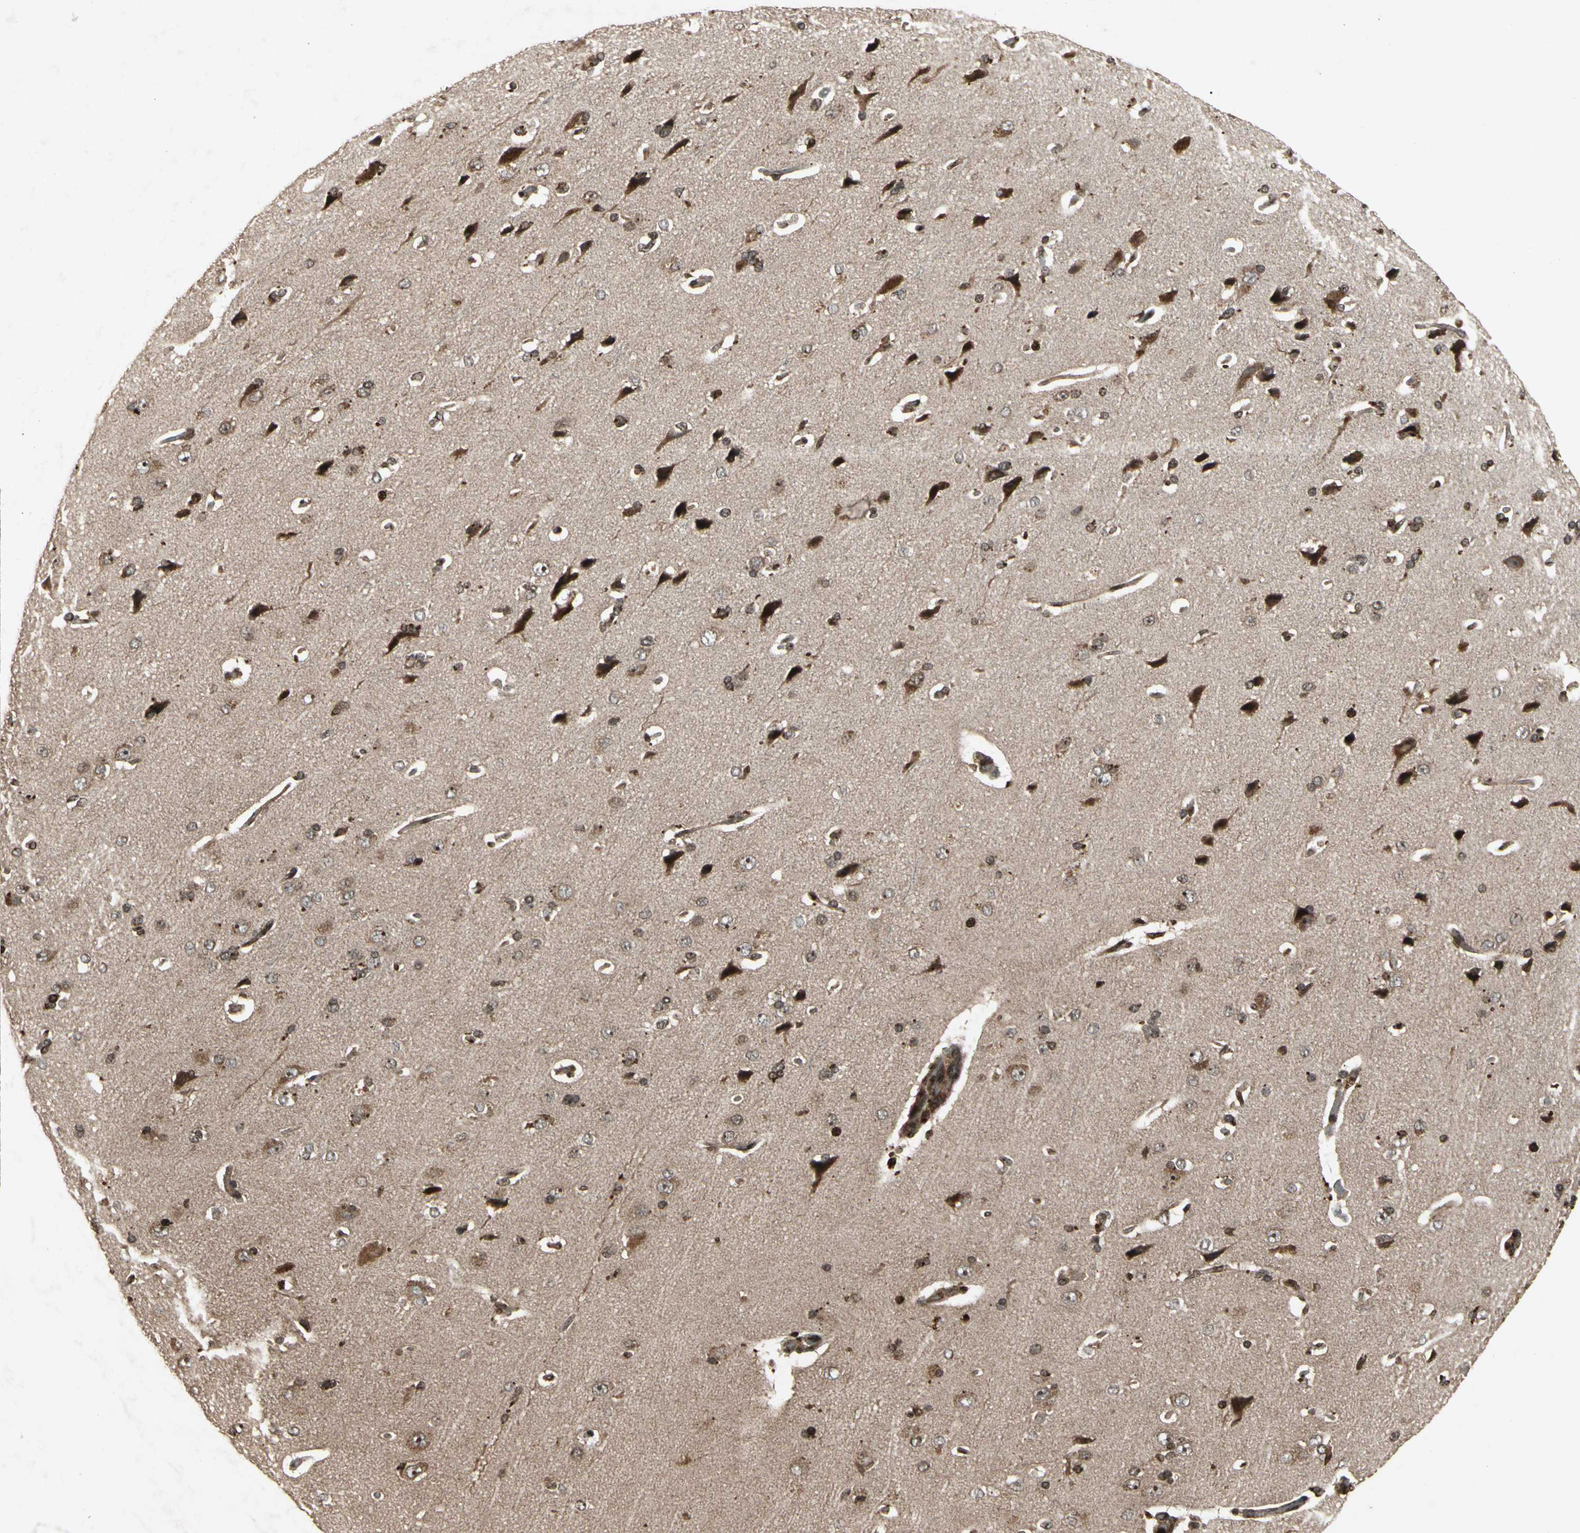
{"staining": {"intensity": "weak", "quantity": "25%-75%", "location": "cytoplasmic/membranous"}, "tissue": "cerebral cortex", "cell_type": "Endothelial cells", "image_type": "normal", "snomed": [{"axis": "morphology", "description": "Normal tissue, NOS"}, {"axis": "topography", "description": "Cerebral cortex"}], "caption": "High-power microscopy captured an immunohistochemistry (IHC) photomicrograph of normal cerebral cortex, revealing weak cytoplasmic/membranous staining in approximately 25%-75% of endothelial cells.", "gene": "GLRX", "patient": {"sex": "male", "age": 62}}